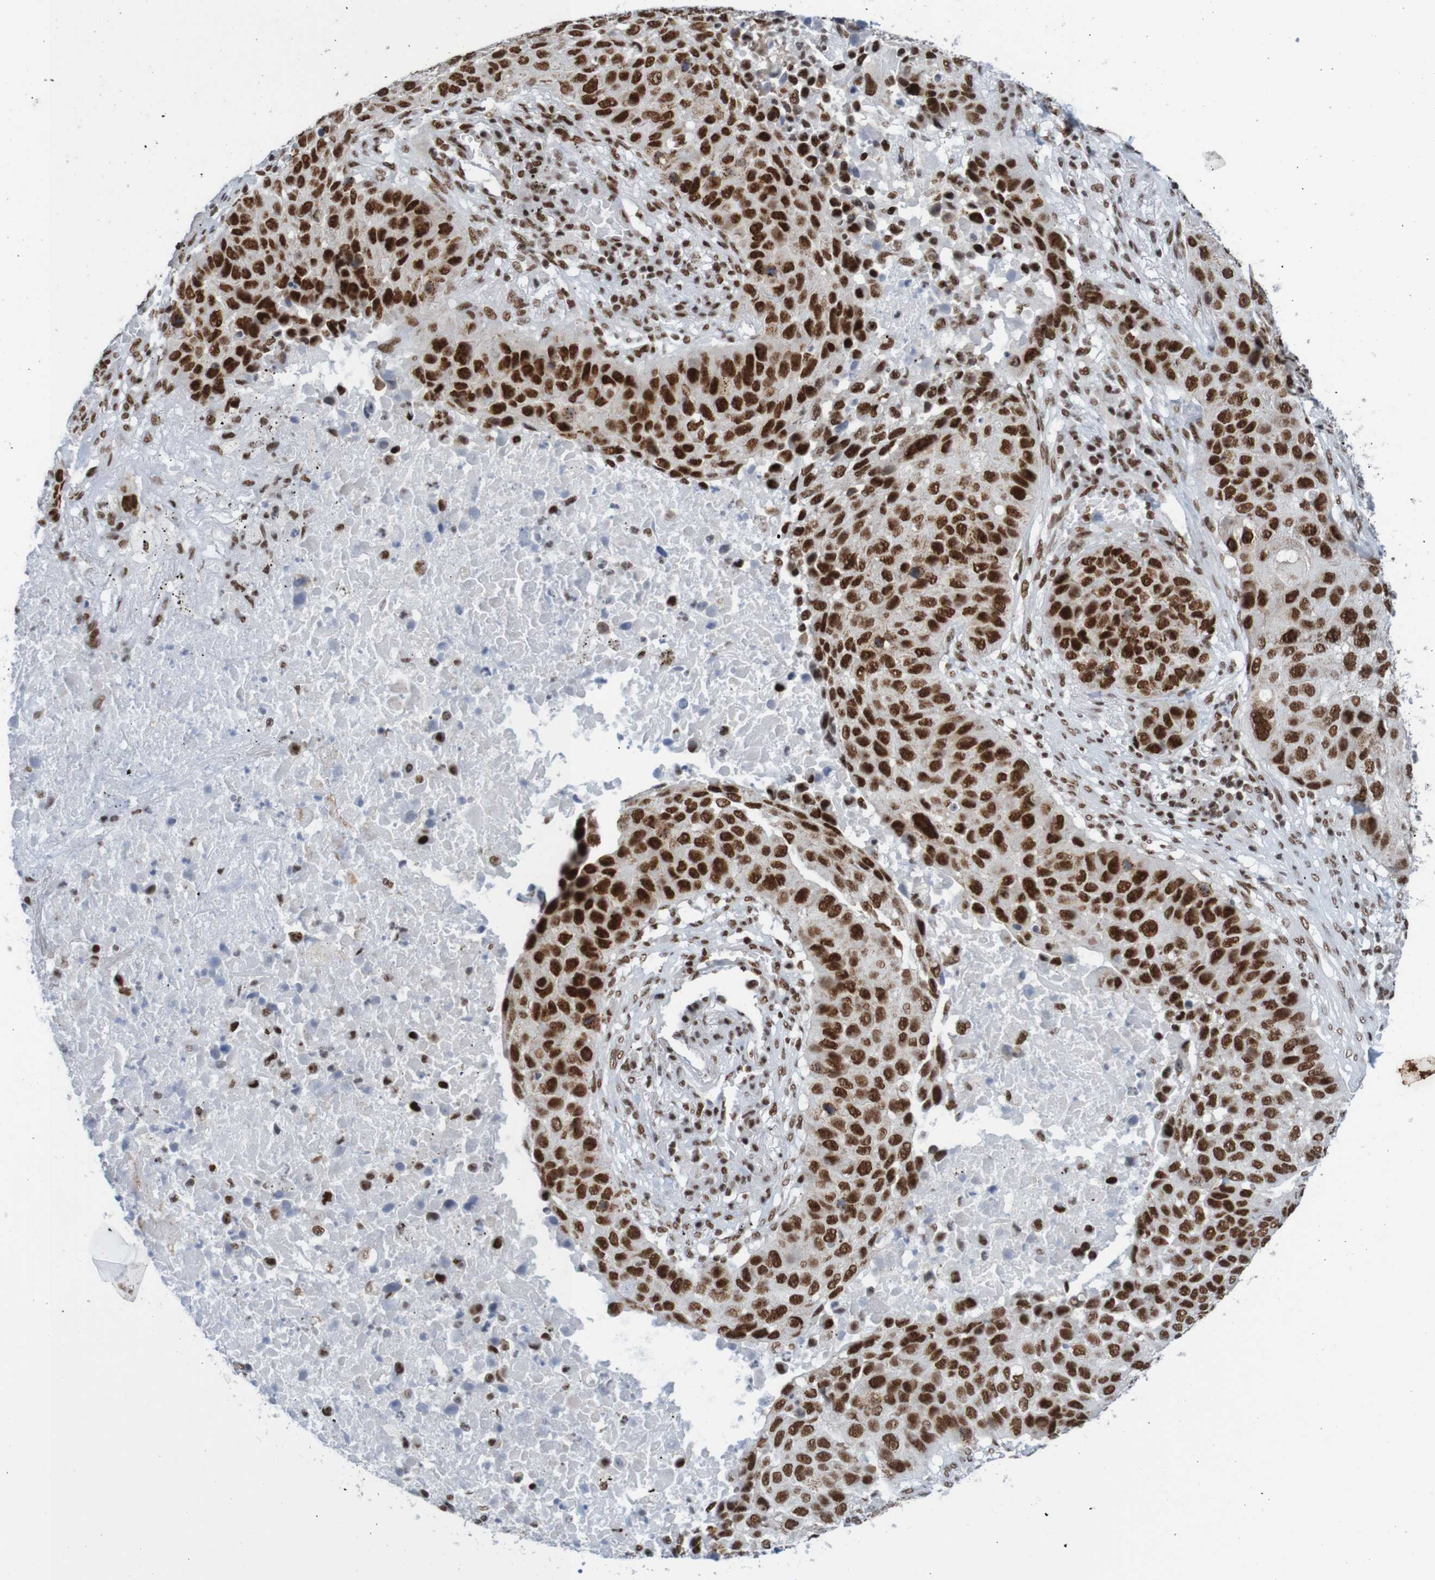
{"staining": {"intensity": "strong", "quantity": ">75%", "location": "nuclear"}, "tissue": "lung cancer", "cell_type": "Tumor cells", "image_type": "cancer", "snomed": [{"axis": "morphology", "description": "Squamous cell carcinoma, NOS"}, {"axis": "topography", "description": "Lung"}], "caption": "Human squamous cell carcinoma (lung) stained with a brown dye demonstrates strong nuclear positive staining in approximately >75% of tumor cells.", "gene": "THRAP3", "patient": {"sex": "male", "age": 57}}